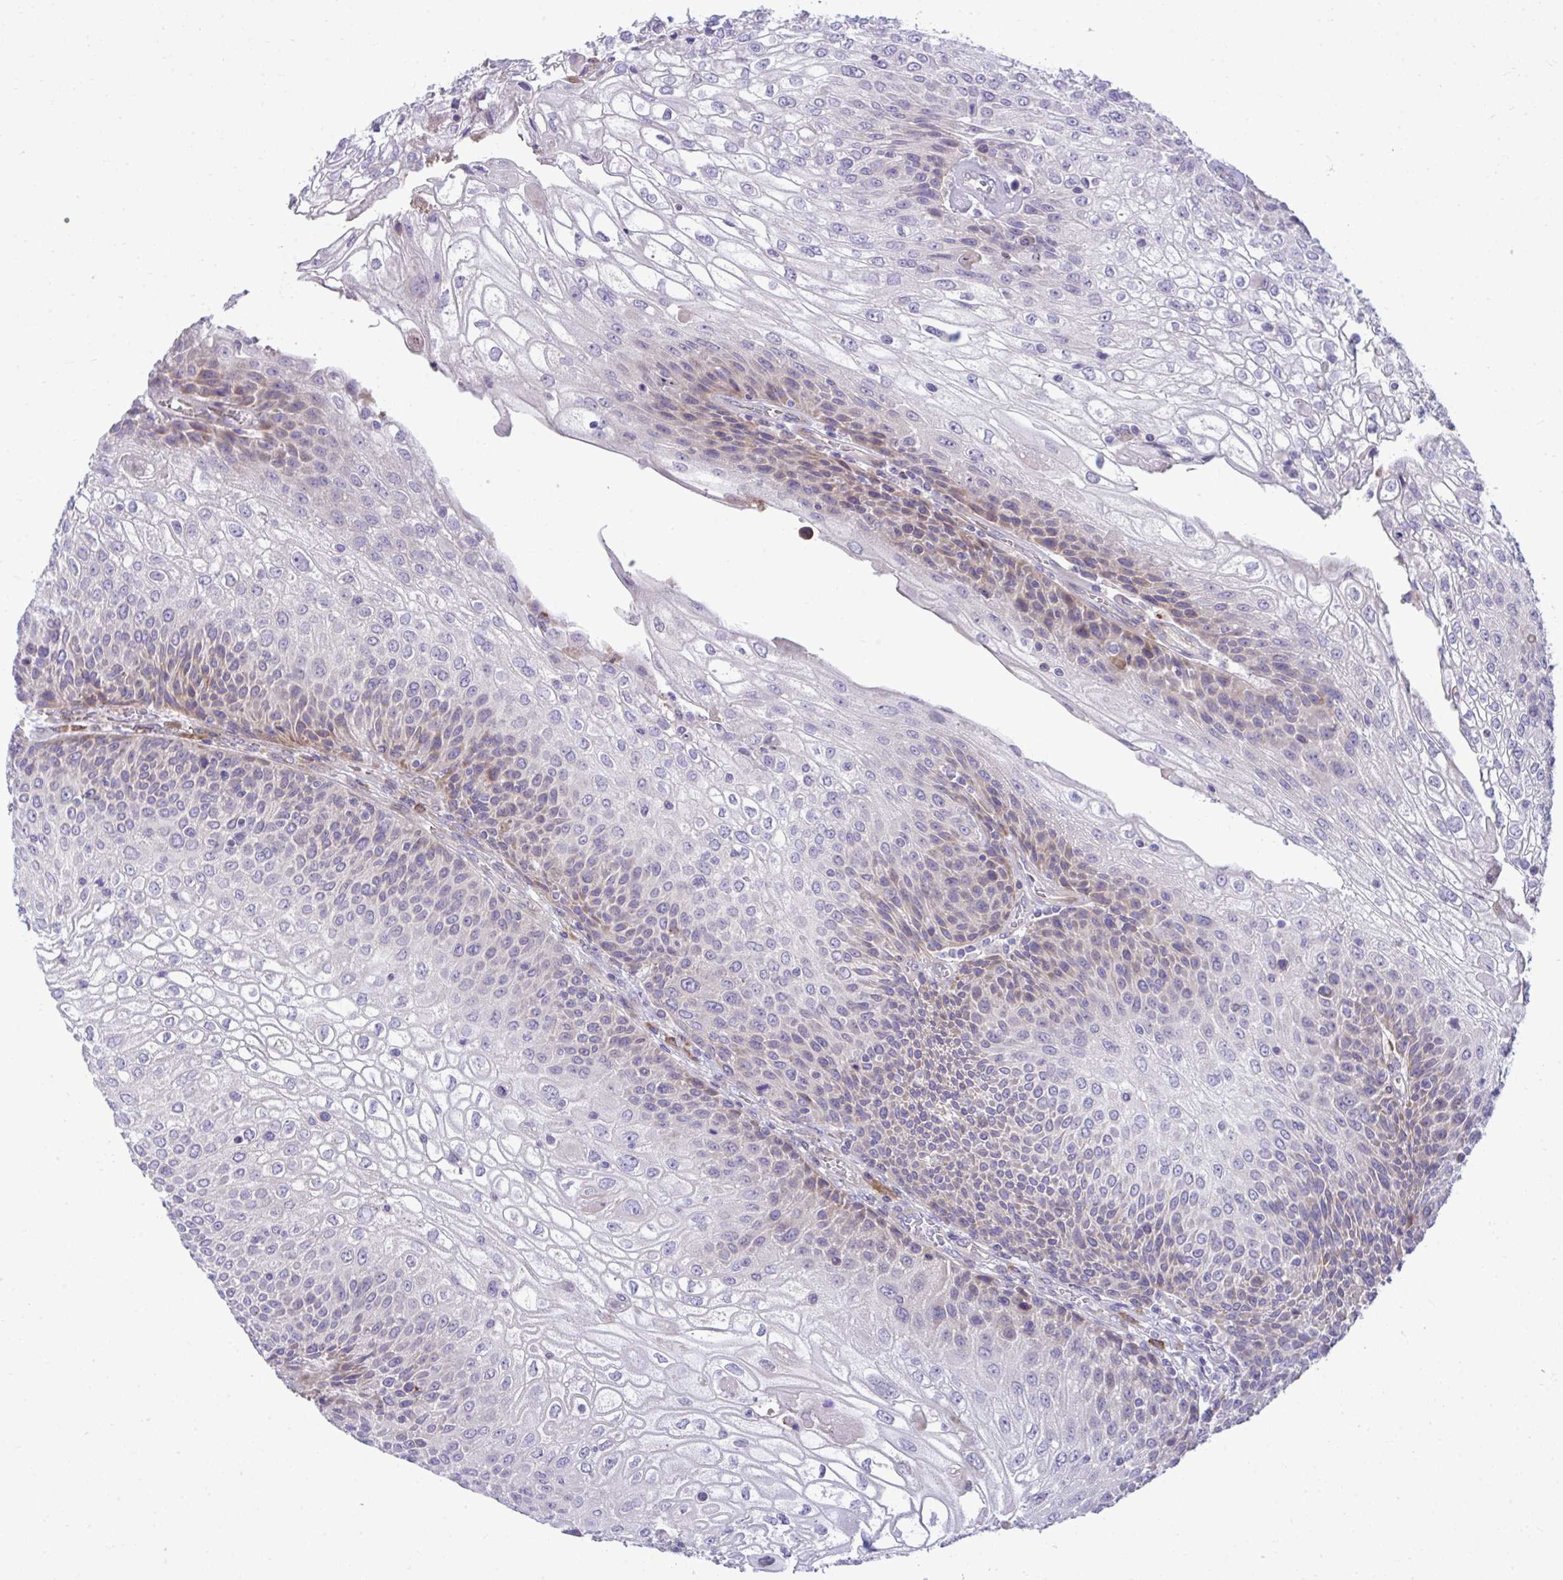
{"staining": {"intensity": "moderate", "quantity": "<25%", "location": "cytoplasmic/membranous"}, "tissue": "urothelial cancer", "cell_type": "Tumor cells", "image_type": "cancer", "snomed": [{"axis": "morphology", "description": "Urothelial carcinoma, High grade"}, {"axis": "topography", "description": "Urinary bladder"}], "caption": "A micrograph of human urothelial cancer stained for a protein reveals moderate cytoplasmic/membranous brown staining in tumor cells.", "gene": "PIGZ", "patient": {"sex": "female", "age": 70}}